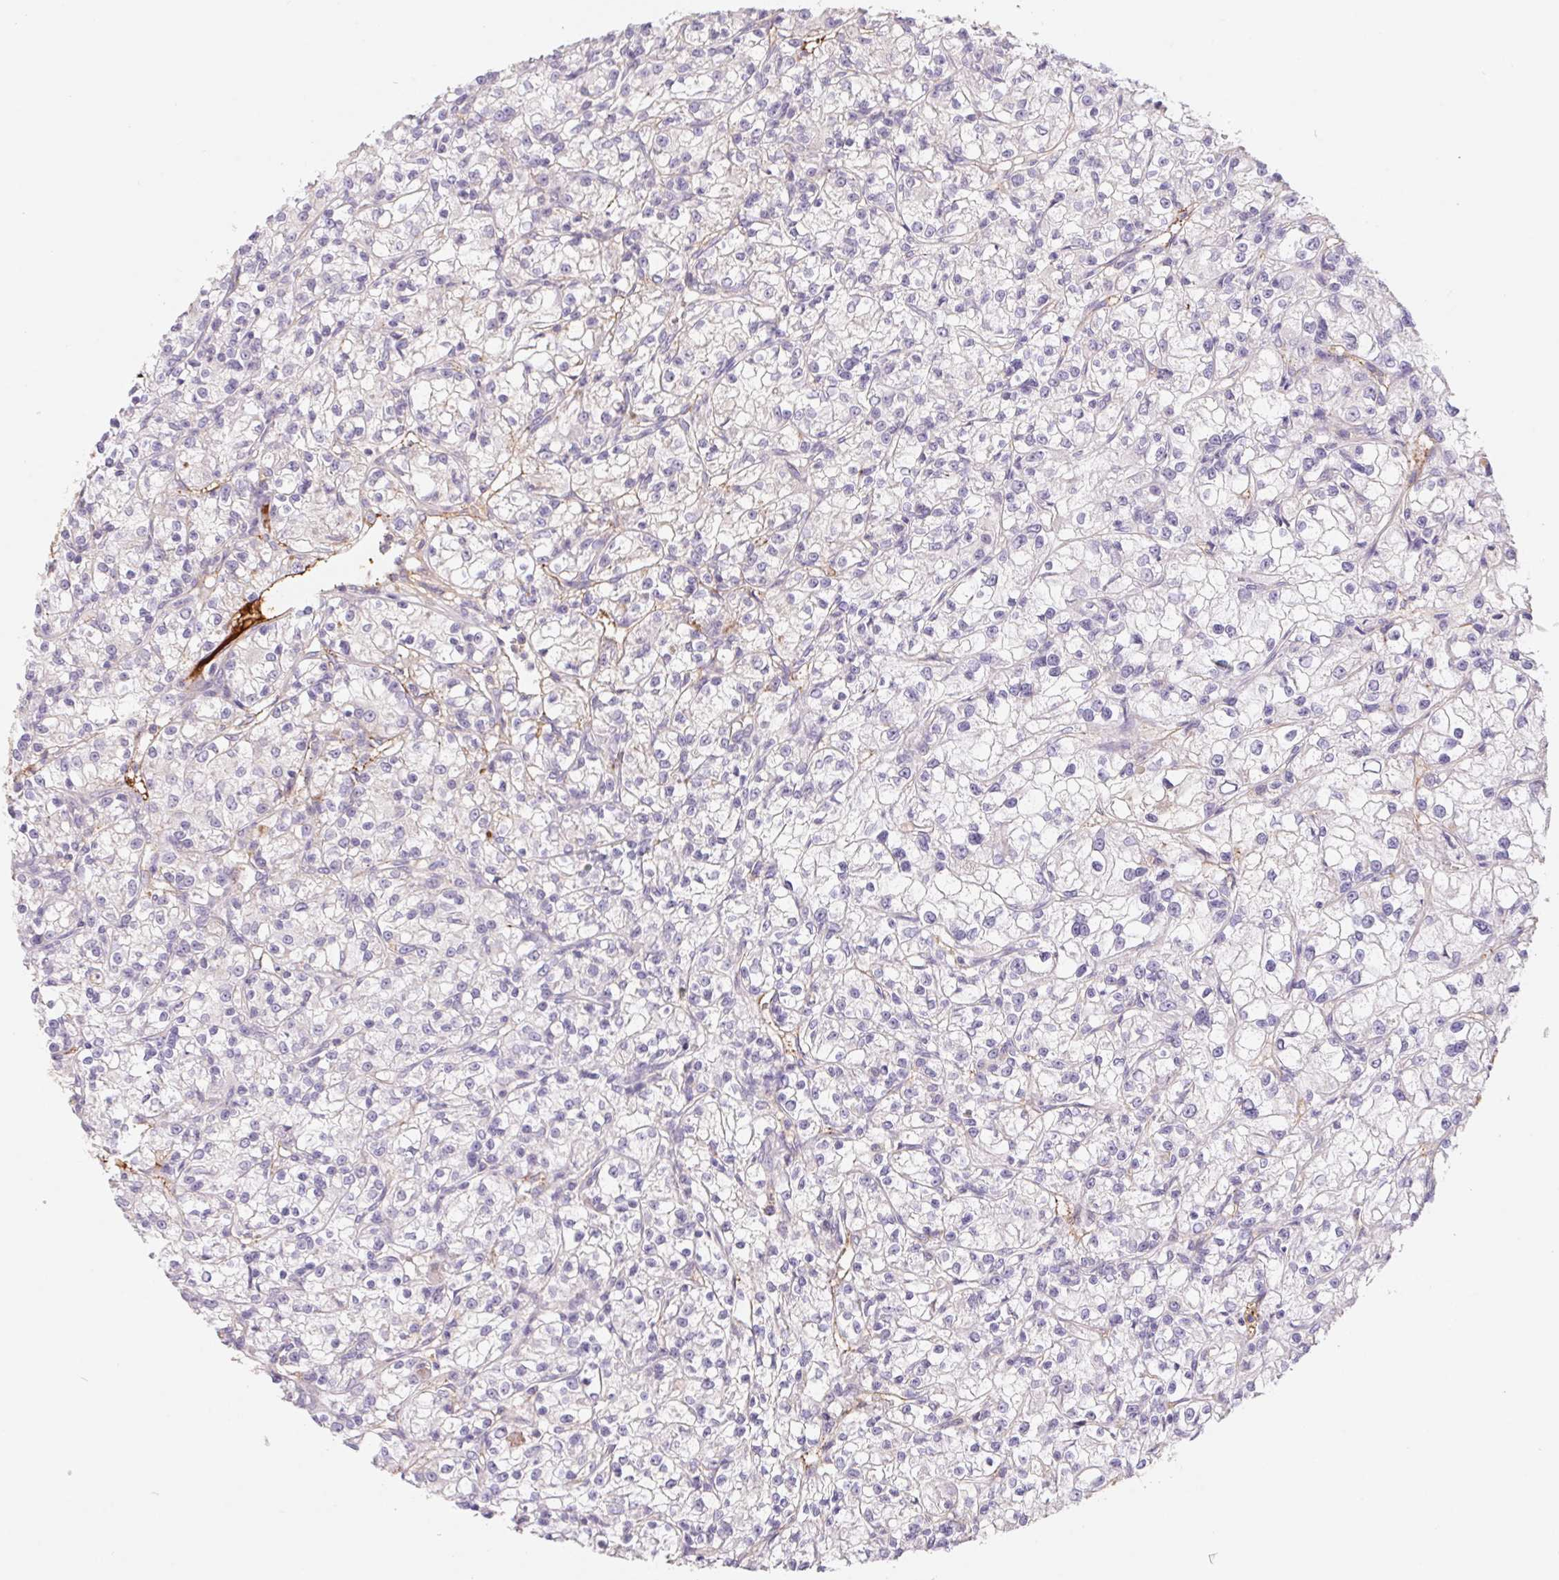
{"staining": {"intensity": "negative", "quantity": "none", "location": "none"}, "tissue": "renal cancer", "cell_type": "Tumor cells", "image_type": "cancer", "snomed": [{"axis": "morphology", "description": "Adenocarcinoma, NOS"}, {"axis": "topography", "description": "Kidney"}], "caption": "DAB immunohistochemical staining of human renal cancer (adenocarcinoma) shows no significant expression in tumor cells.", "gene": "LPA", "patient": {"sex": "female", "age": 59}}